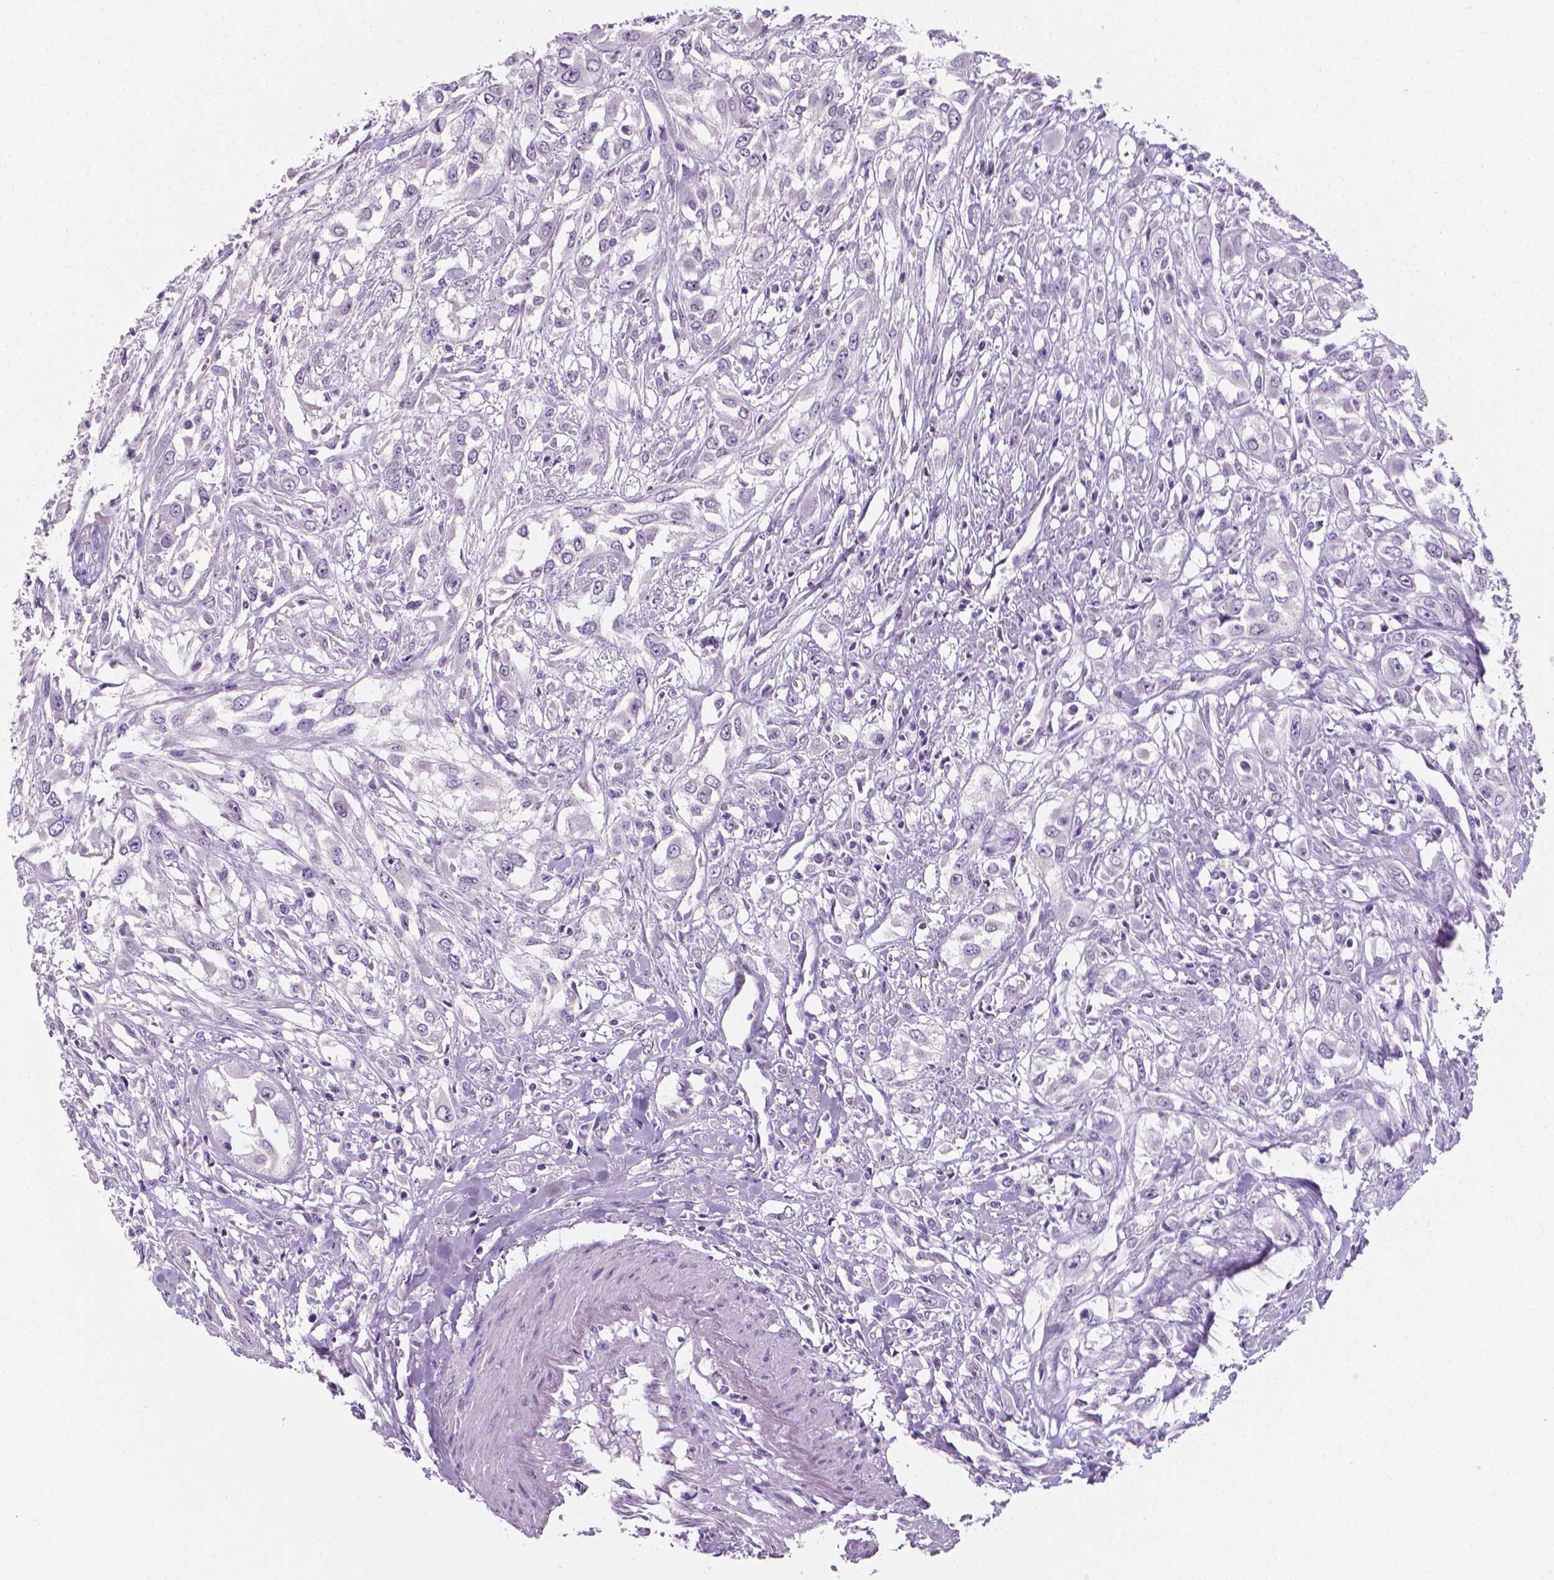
{"staining": {"intensity": "negative", "quantity": "none", "location": "none"}, "tissue": "urothelial cancer", "cell_type": "Tumor cells", "image_type": "cancer", "snomed": [{"axis": "morphology", "description": "Urothelial carcinoma, High grade"}, {"axis": "topography", "description": "Urinary bladder"}], "caption": "A high-resolution image shows IHC staining of urothelial carcinoma (high-grade), which demonstrates no significant expression in tumor cells. The staining is performed using DAB brown chromogen with nuclei counter-stained in using hematoxylin.", "gene": "XPNPEP2", "patient": {"sex": "male", "age": 67}}